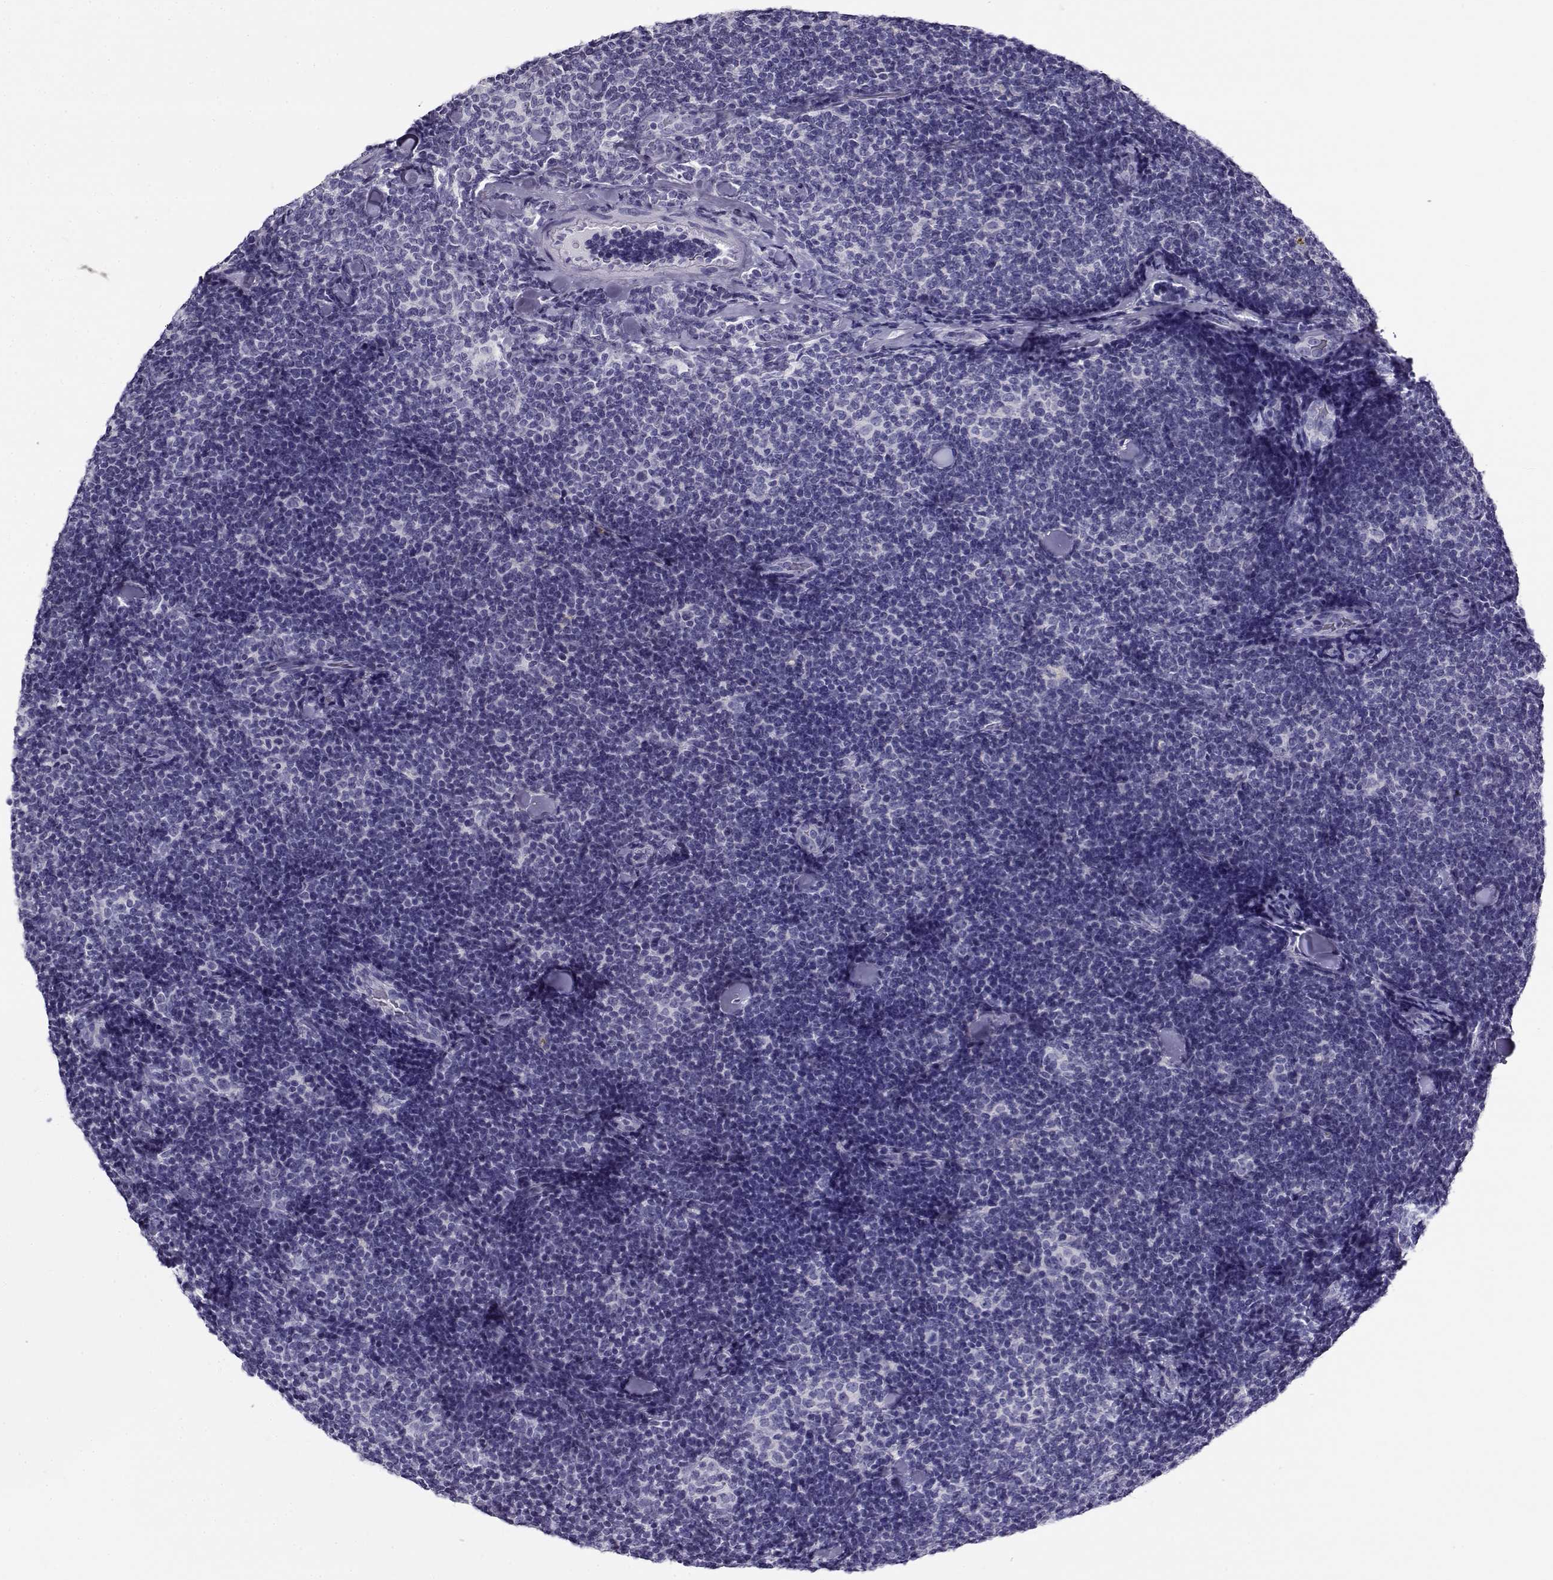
{"staining": {"intensity": "negative", "quantity": "none", "location": "none"}, "tissue": "lymphoma", "cell_type": "Tumor cells", "image_type": "cancer", "snomed": [{"axis": "morphology", "description": "Malignant lymphoma, non-Hodgkin's type, Low grade"}, {"axis": "topography", "description": "Lymph node"}], "caption": "Low-grade malignant lymphoma, non-Hodgkin's type stained for a protein using immunohistochemistry (IHC) exhibits no staining tumor cells.", "gene": "CABS1", "patient": {"sex": "female", "age": 56}}